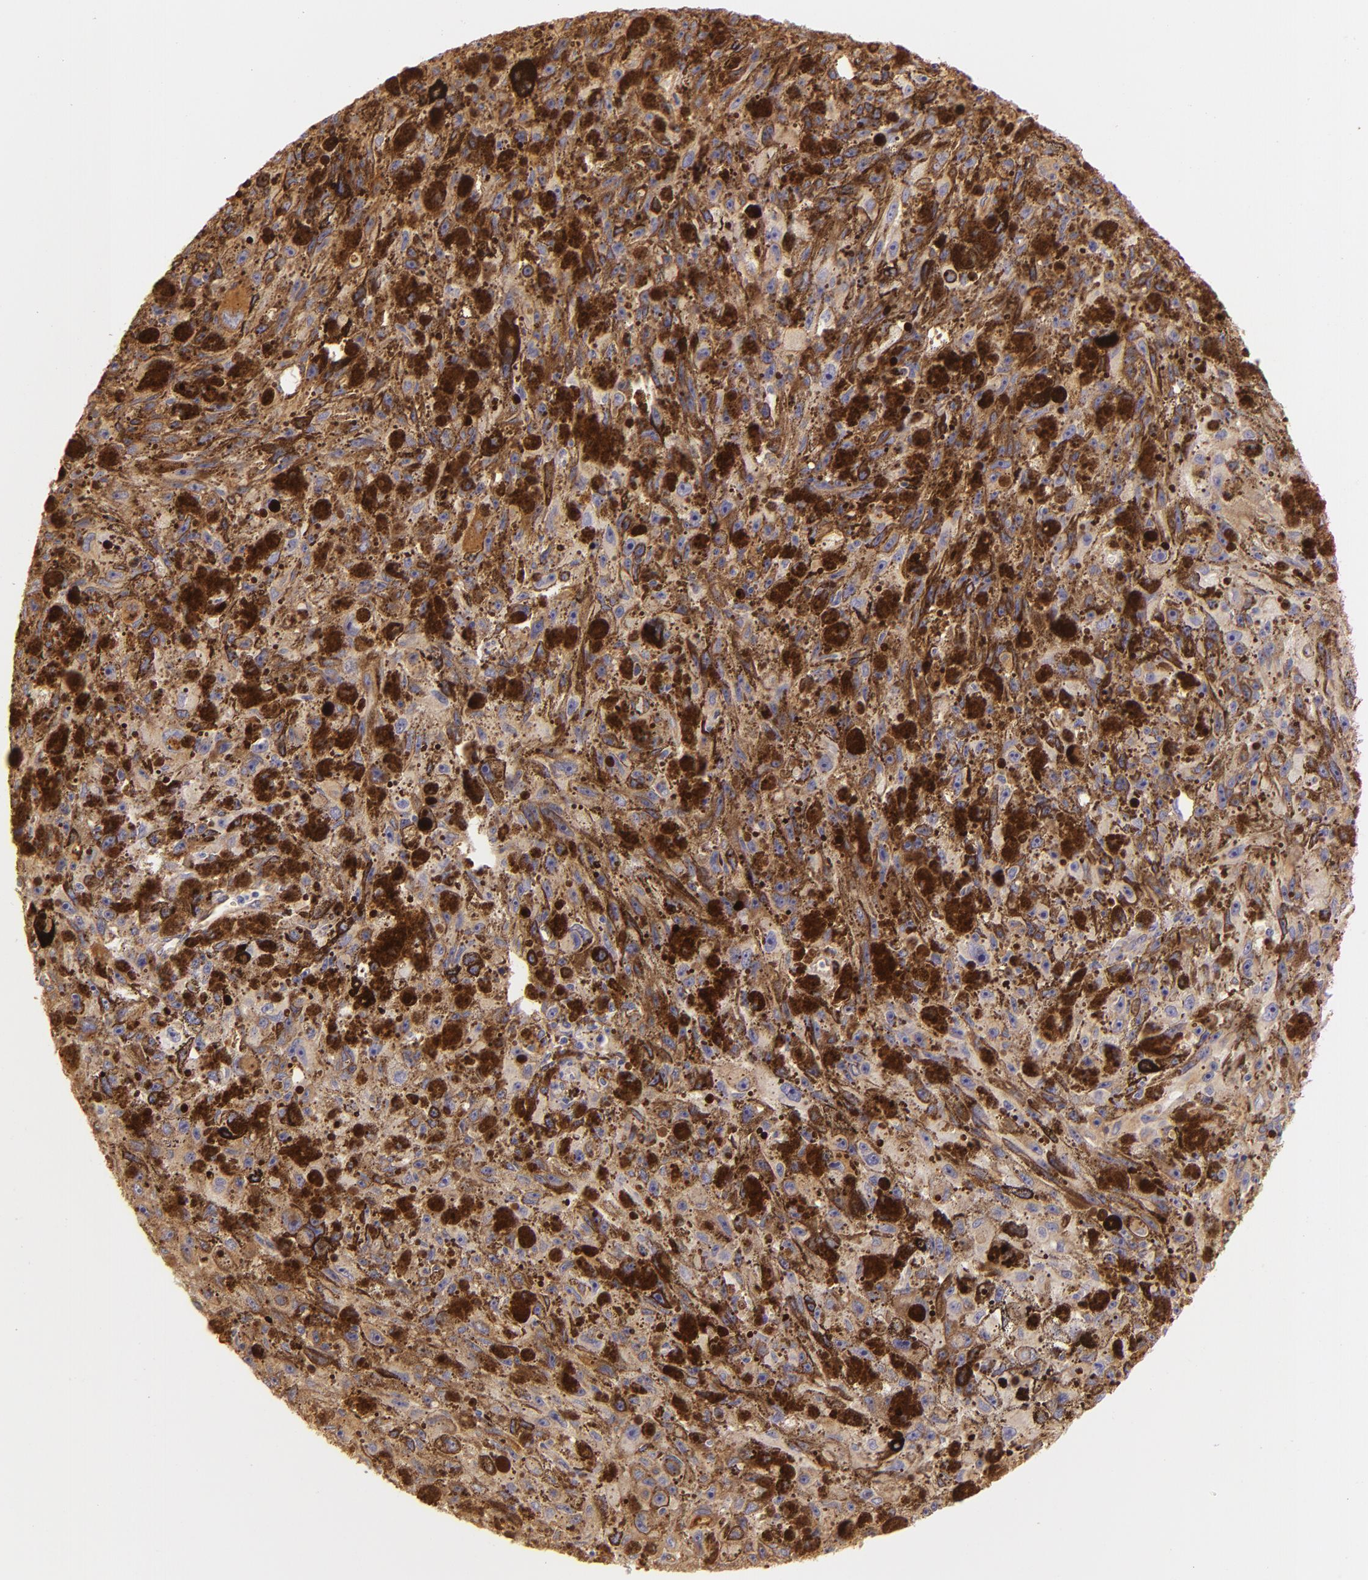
{"staining": {"intensity": "moderate", "quantity": ">75%", "location": "cytoplasmic/membranous"}, "tissue": "melanoma", "cell_type": "Tumor cells", "image_type": "cancer", "snomed": [{"axis": "morphology", "description": "Malignant melanoma, NOS"}, {"axis": "topography", "description": "Skin"}], "caption": "Immunohistochemistry (IHC) histopathology image of neoplastic tissue: human malignant melanoma stained using IHC exhibits medium levels of moderate protein expression localized specifically in the cytoplasmic/membranous of tumor cells, appearing as a cytoplasmic/membranous brown color.", "gene": "CTSF", "patient": {"sex": "female", "age": 104}}